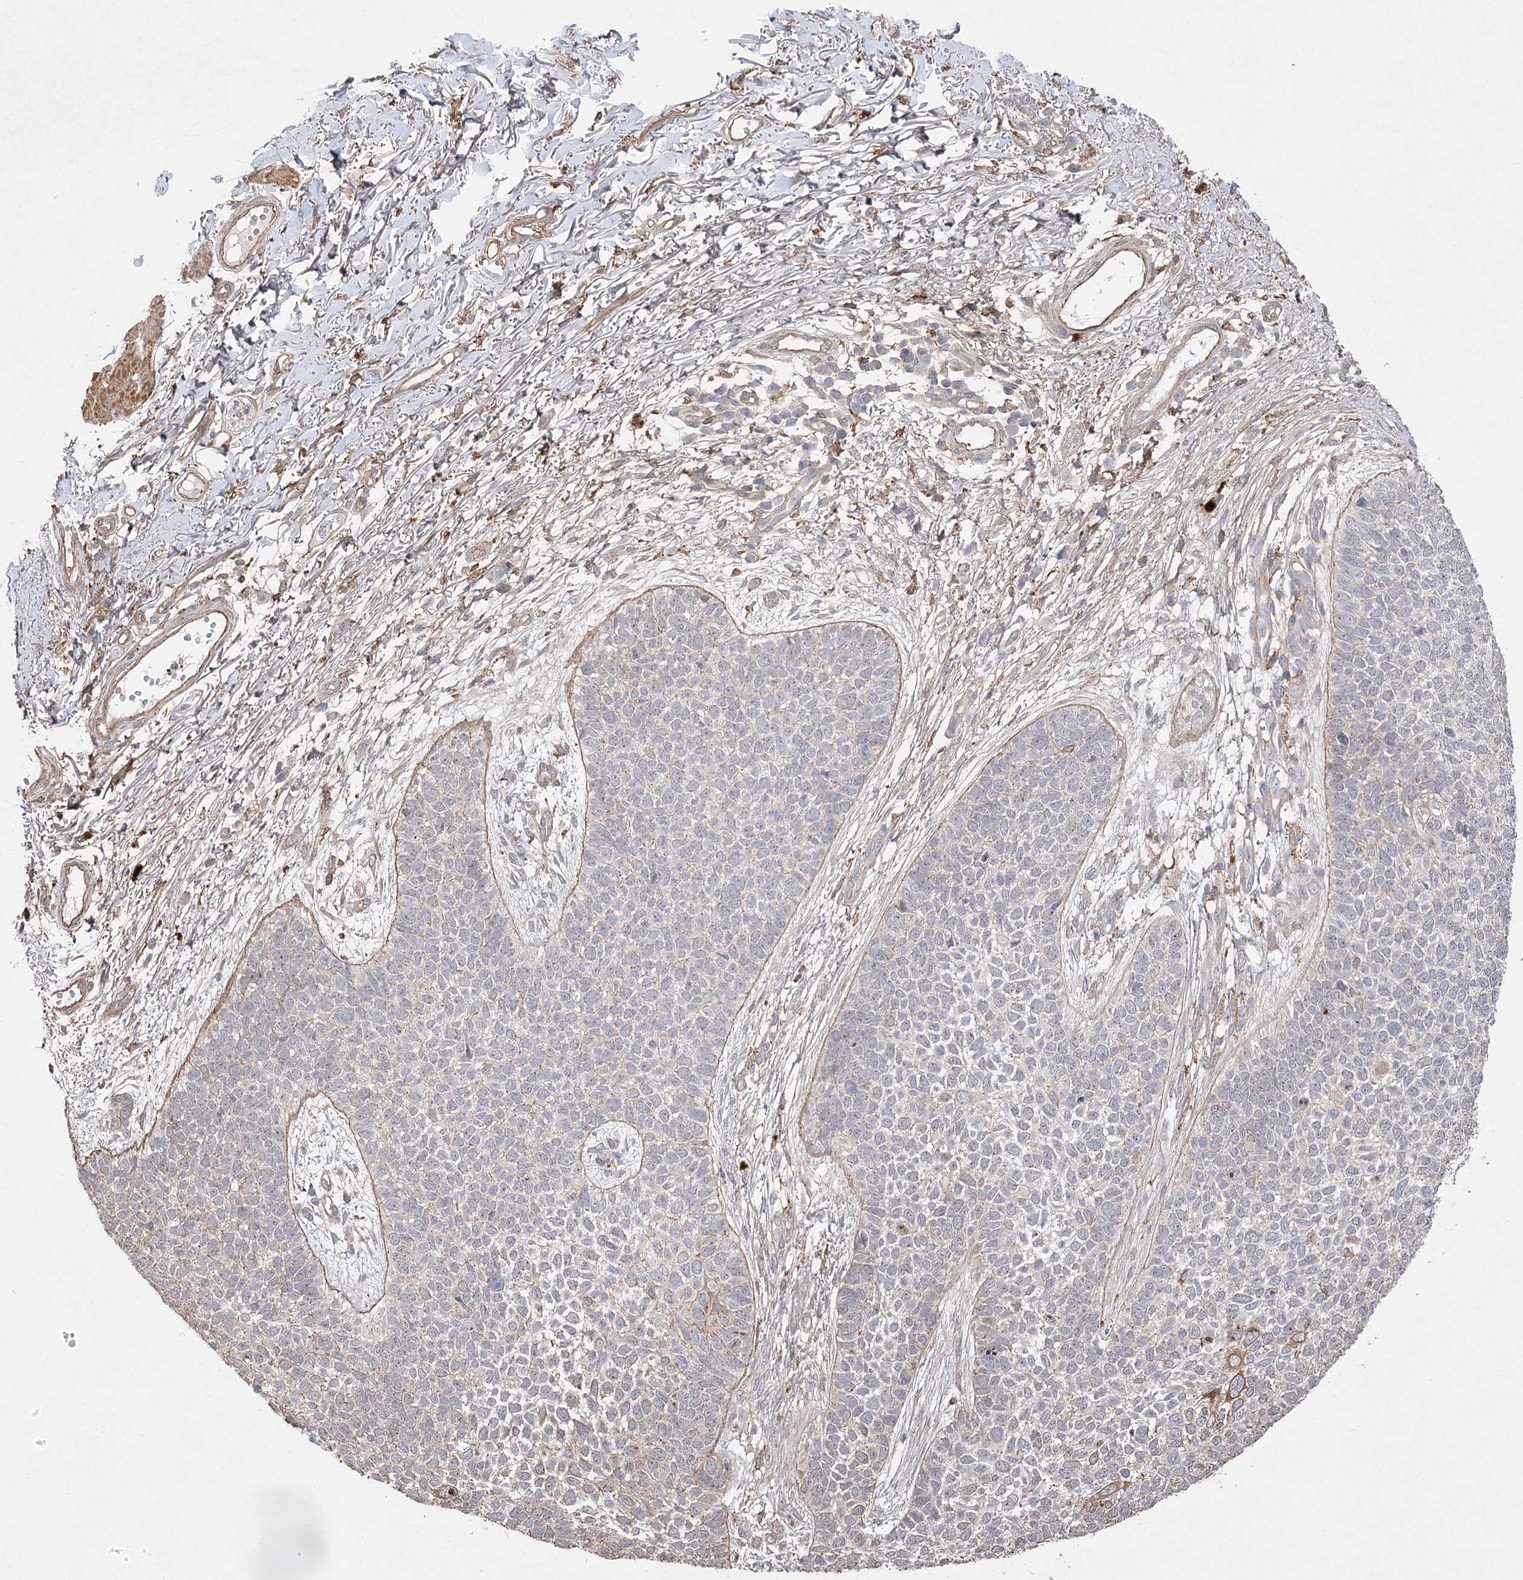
{"staining": {"intensity": "moderate", "quantity": "<25%", "location": "cytoplasmic/membranous"}, "tissue": "skin cancer", "cell_type": "Tumor cells", "image_type": "cancer", "snomed": [{"axis": "morphology", "description": "Basal cell carcinoma"}, {"axis": "topography", "description": "Skin"}], "caption": "Protein staining by IHC shows moderate cytoplasmic/membranous positivity in approximately <25% of tumor cells in basal cell carcinoma (skin).", "gene": "OBSL1", "patient": {"sex": "female", "age": 84}}